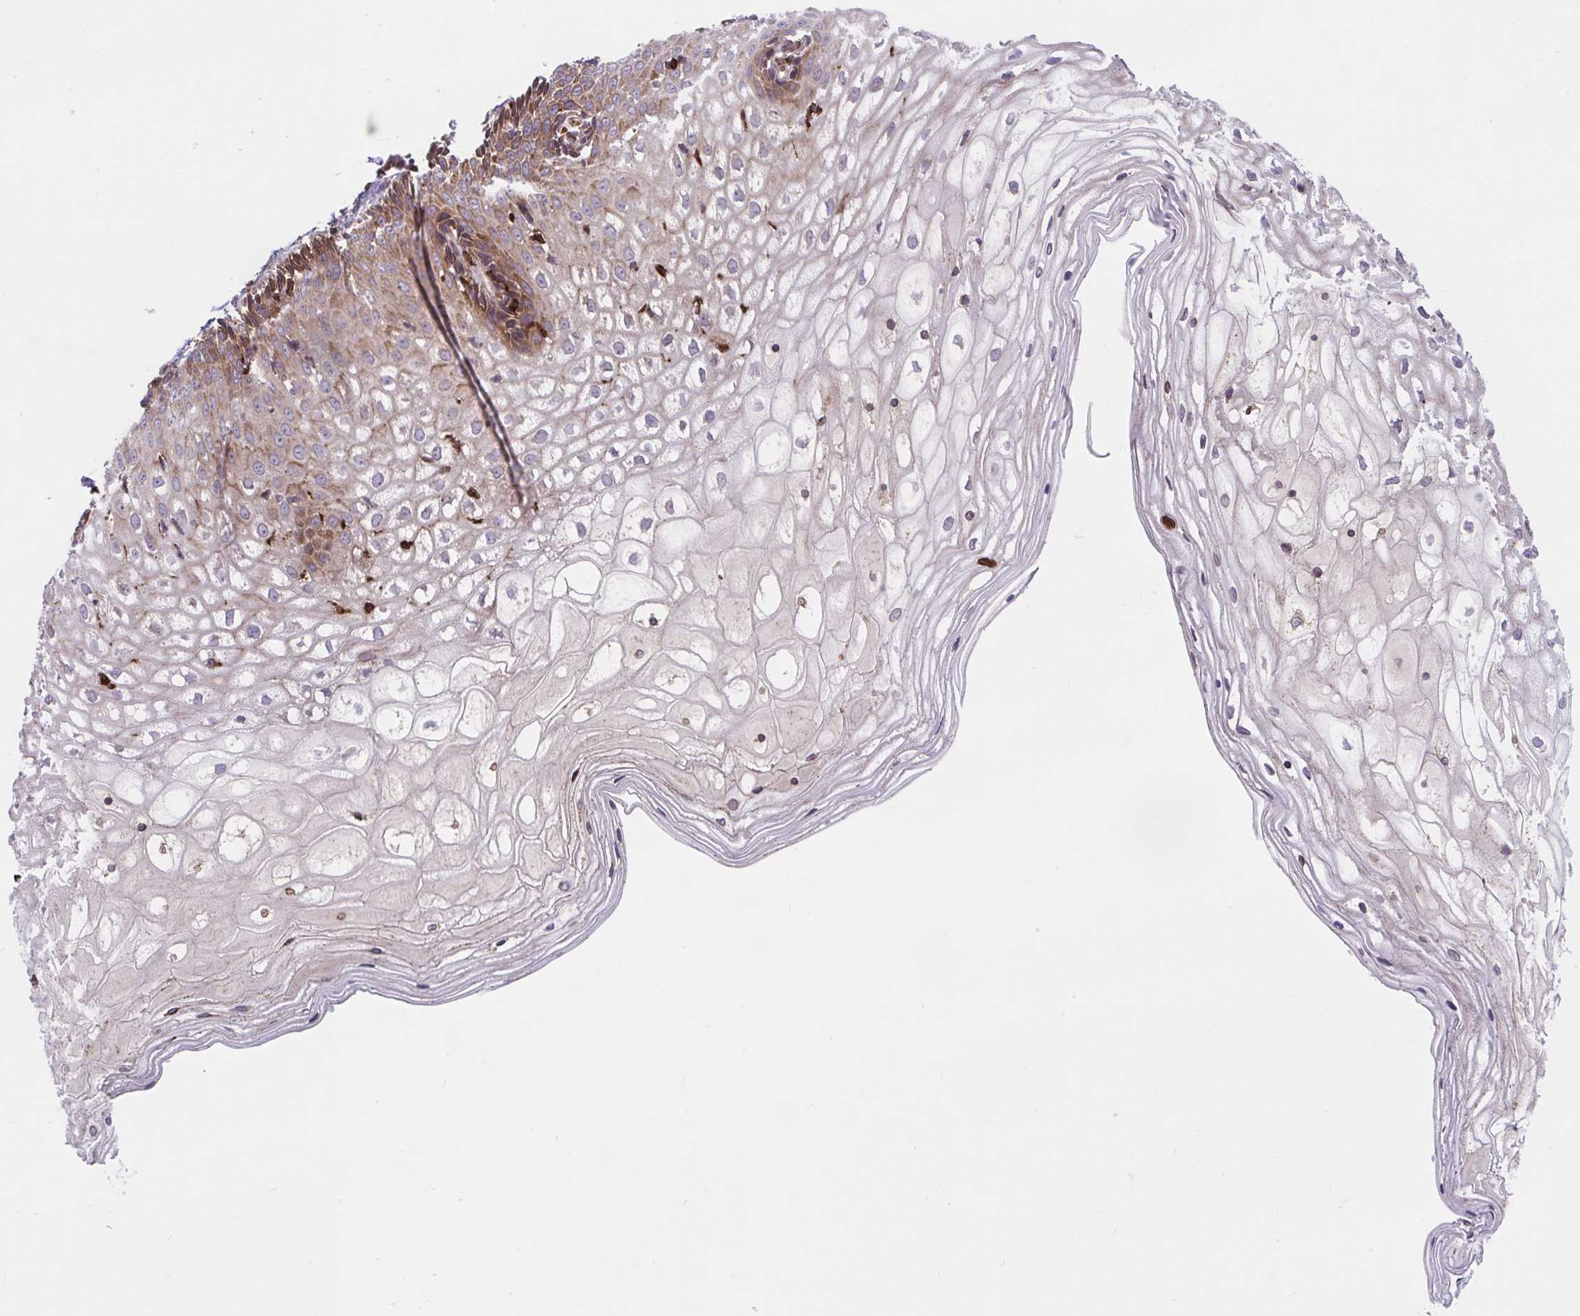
{"staining": {"intensity": "strong", "quantity": "25%-75%", "location": "cytoplasmic/membranous"}, "tissue": "cervix", "cell_type": "Glandular cells", "image_type": "normal", "snomed": [{"axis": "morphology", "description": "Normal tissue, NOS"}, {"axis": "topography", "description": "Cervix"}], "caption": "High-power microscopy captured an IHC photomicrograph of benign cervix, revealing strong cytoplasmic/membranous staining in about 25%-75% of glandular cells. The protein of interest is stained brown, and the nuclei are stained in blue (DAB (3,3'-diaminobenzidine) IHC with brightfield microscopy, high magnification).", "gene": "STIM2", "patient": {"sex": "female", "age": 36}}